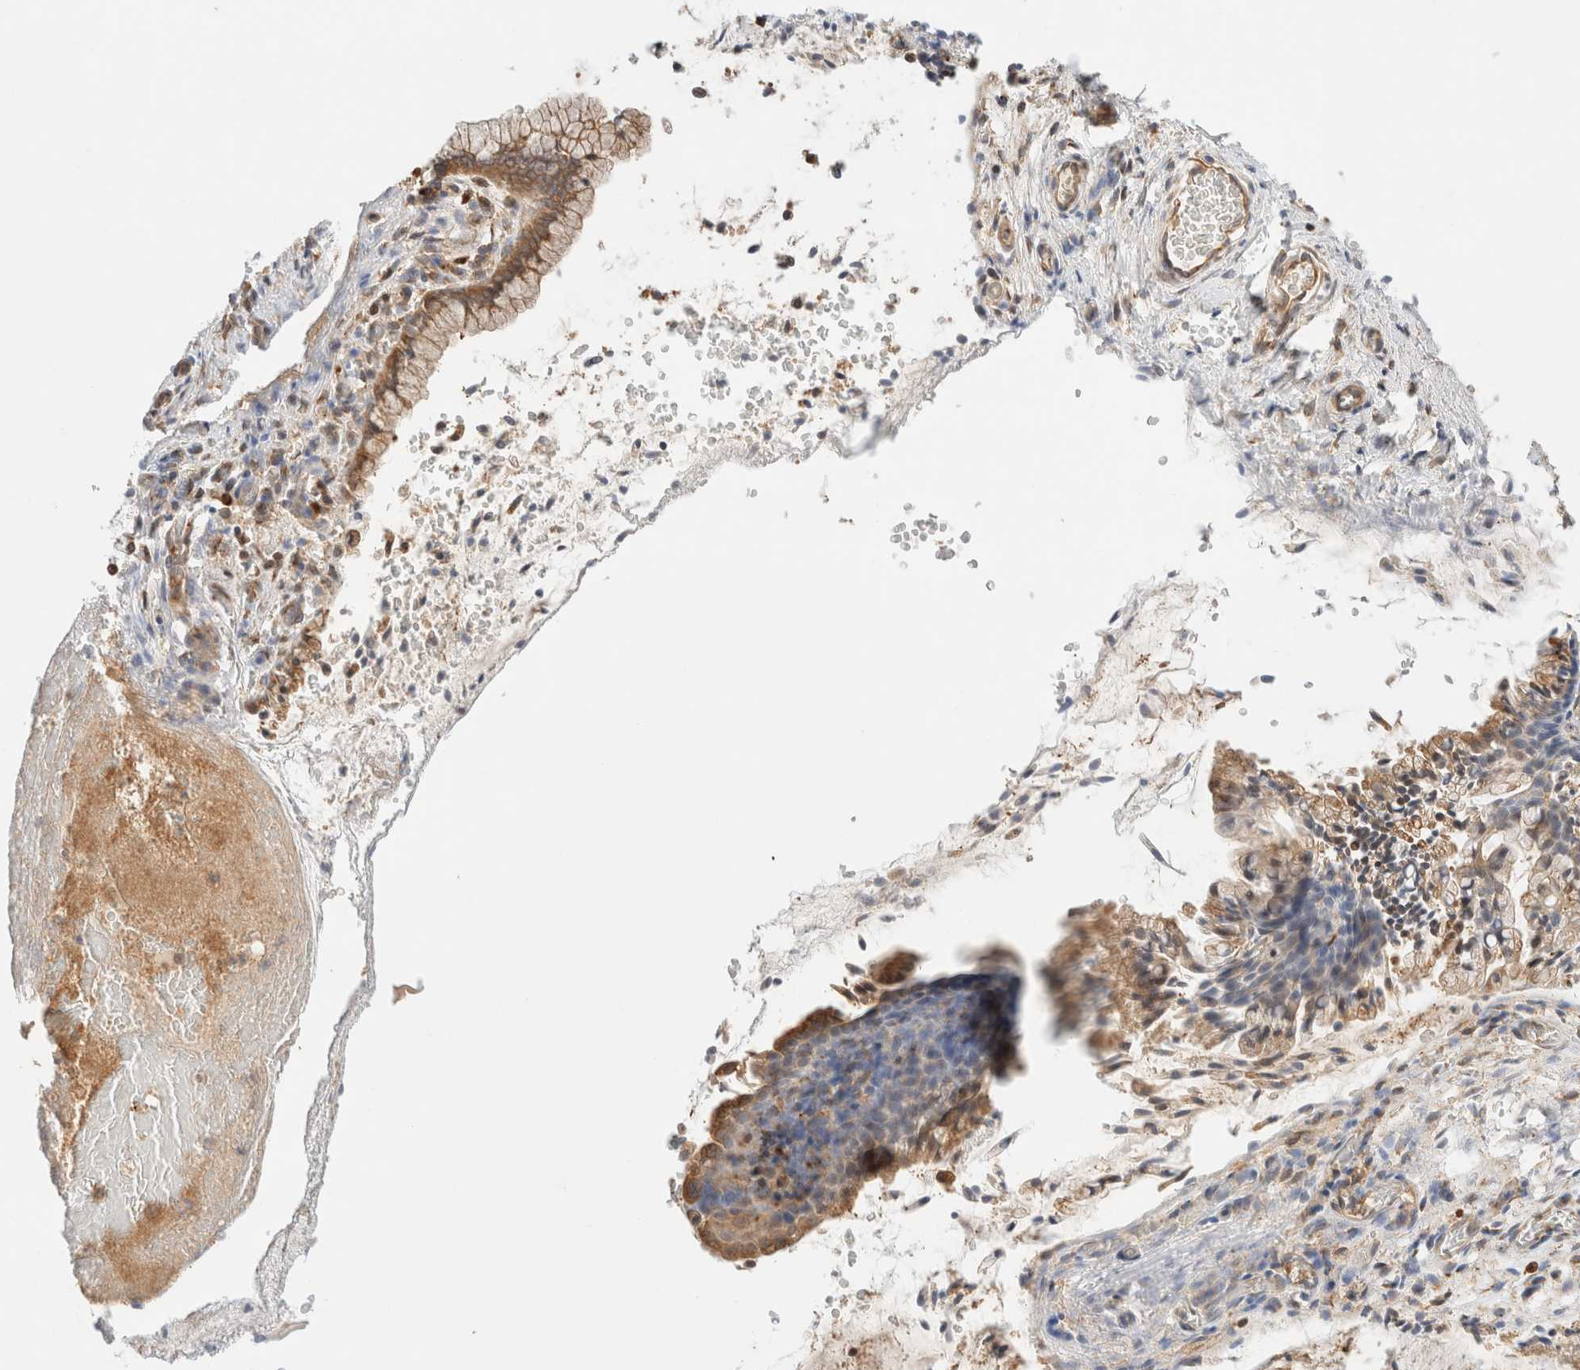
{"staining": {"intensity": "moderate", "quantity": "25%-75%", "location": "cytoplasmic/membranous"}, "tissue": "cervix", "cell_type": "Glandular cells", "image_type": "normal", "snomed": [{"axis": "morphology", "description": "Normal tissue, NOS"}, {"axis": "topography", "description": "Cervix"}], "caption": "Immunohistochemistry photomicrograph of unremarkable cervix: cervix stained using IHC exhibits medium levels of moderate protein expression localized specifically in the cytoplasmic/membranous of glandular cells, appearing as a cytoplasmic/membranous brown color.", "gene": "RABEP1", "patient": {"sex": "female", "age": 55}}